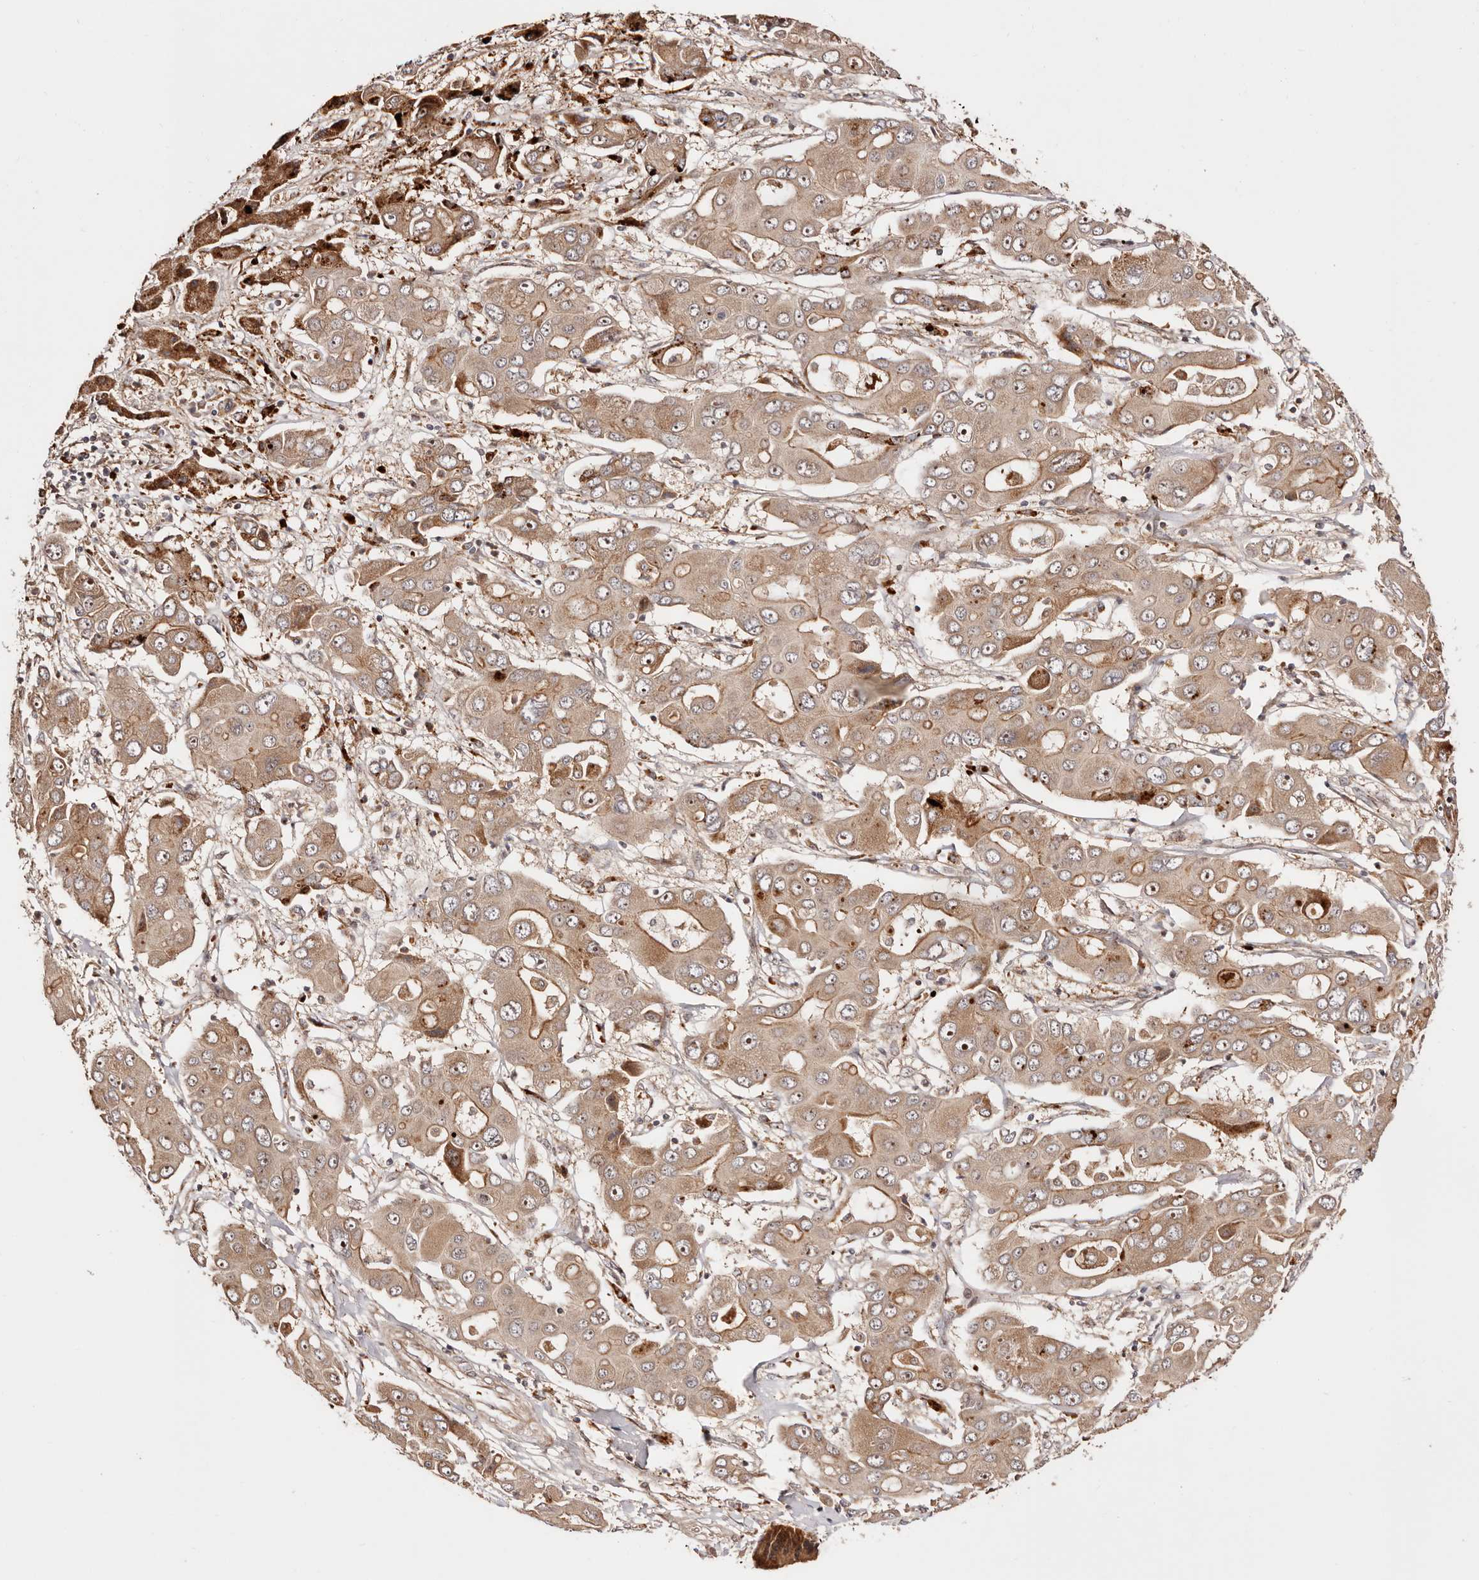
{"staining": {"intensity": "moderate", "quantity": ">75%", "location": "cytoplasmic/membranous,nuclear"}, "tissue": "liver cancer", "cell_type": "Tumor cells", "image_type": "cancer", "snomed": [{"axis": "morphology", "description": "Cholangiocarcinoma"}, {"axis": "topography", "description": "Liver"}], "caption": "A micrograph of liver cancer (cholangiocarcinoma) stained for a protein displays moderate cytoplasmic/membranous and nuclear brown staining in tumor cells.", "gene": "PTPN22", "patient": {"sex": "male", "age": 67}}